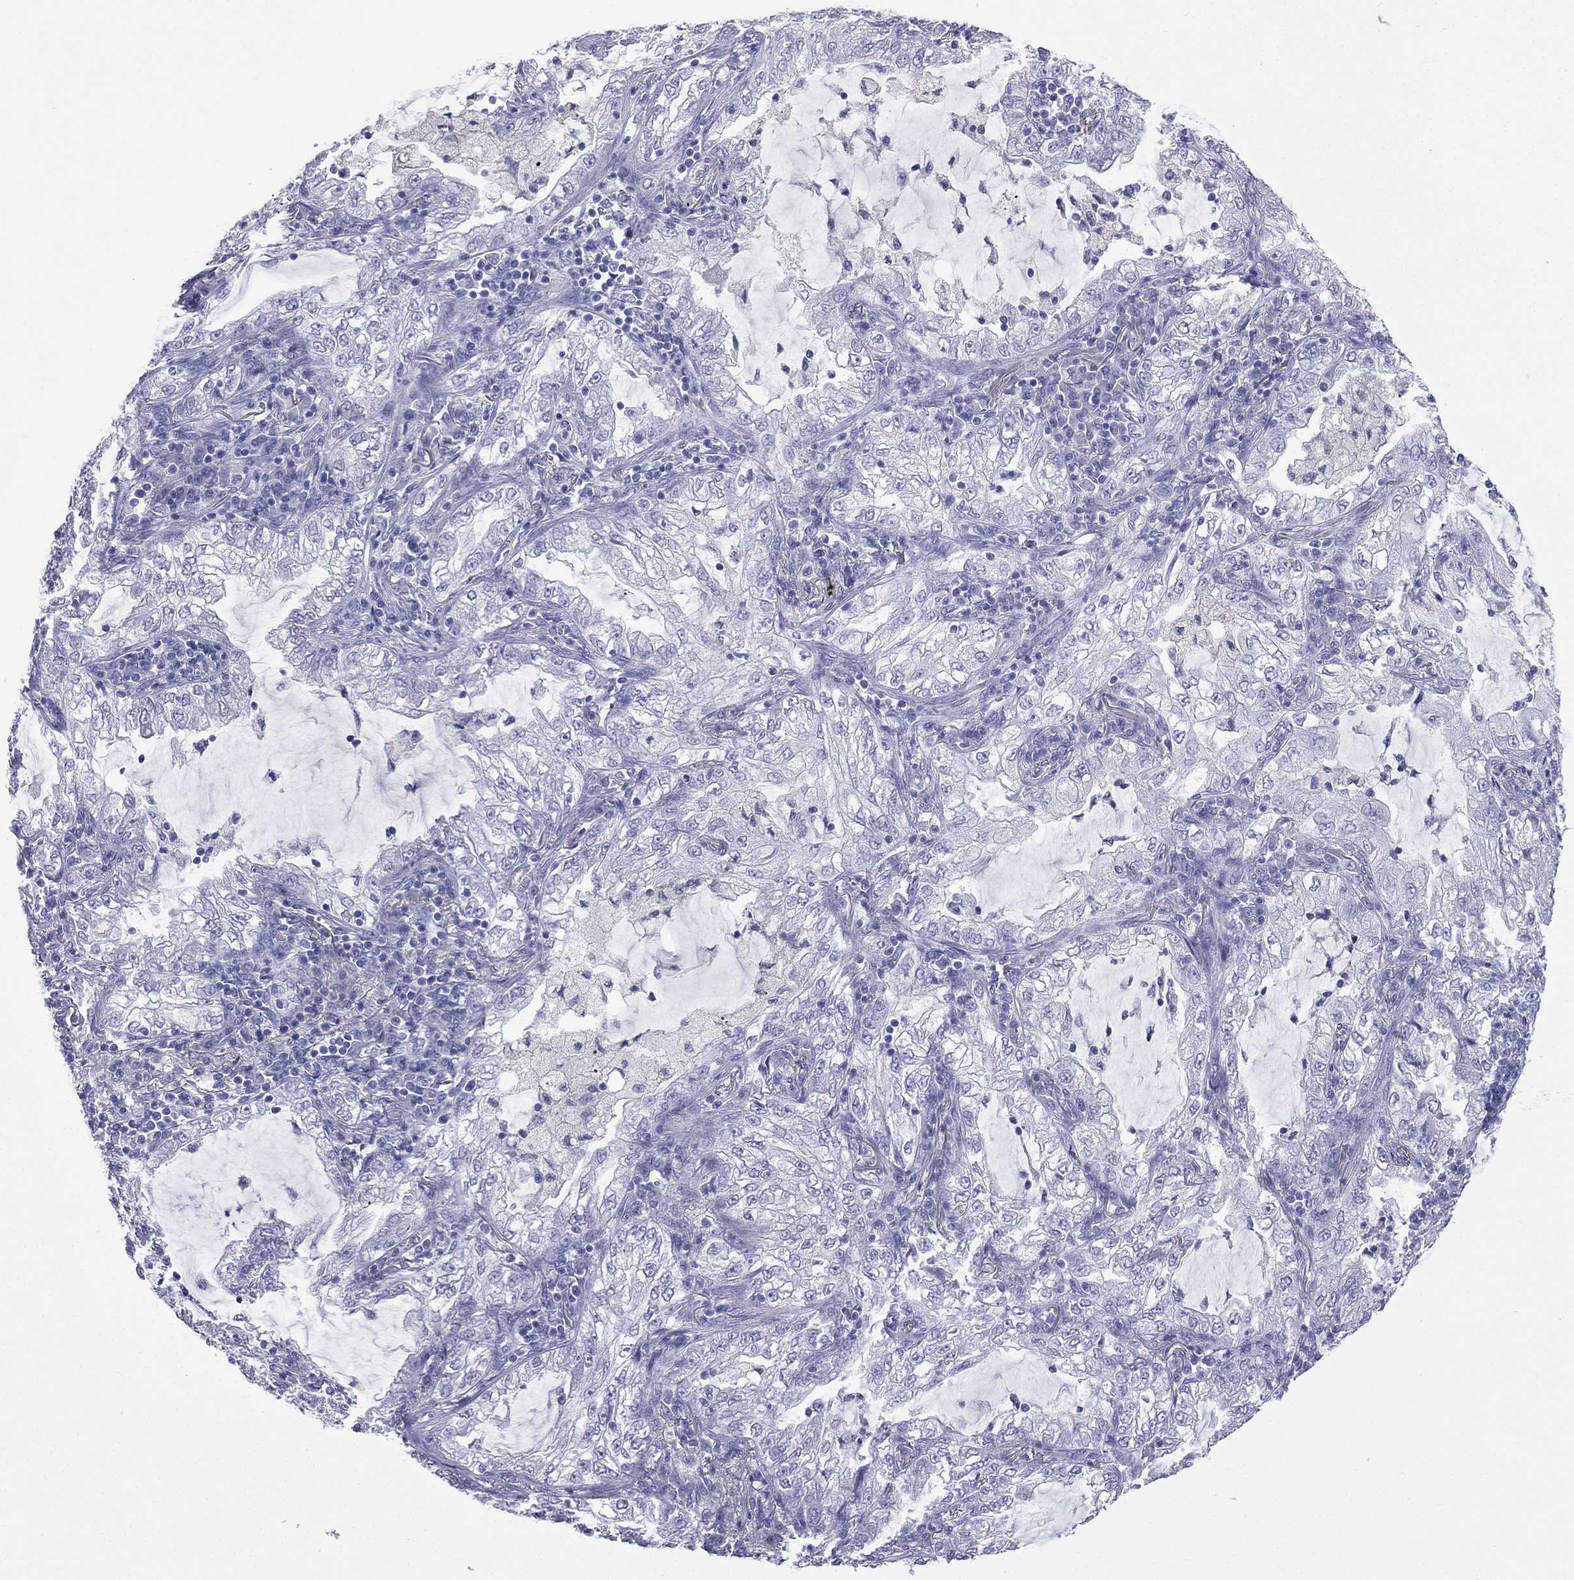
{"staining": {"intensity": "negative", "quantity": "none", "location": "none"}, "tissue": "lung cancer", "cell_type": "Tumor cells", "image_type": "cancer", "snomed": [{"axis": "morphology", "description": "Adenocarcinoma, NOS"}, {"axis": "topography", "description": "Lung"}], "caption": "Adenocarcinoma (lung) stained for a protein using immunohistochemistry (IHC) displays no positivity tumor cells.", "gene": "CES2", "patient": {"sex": "female", "age": 73}}